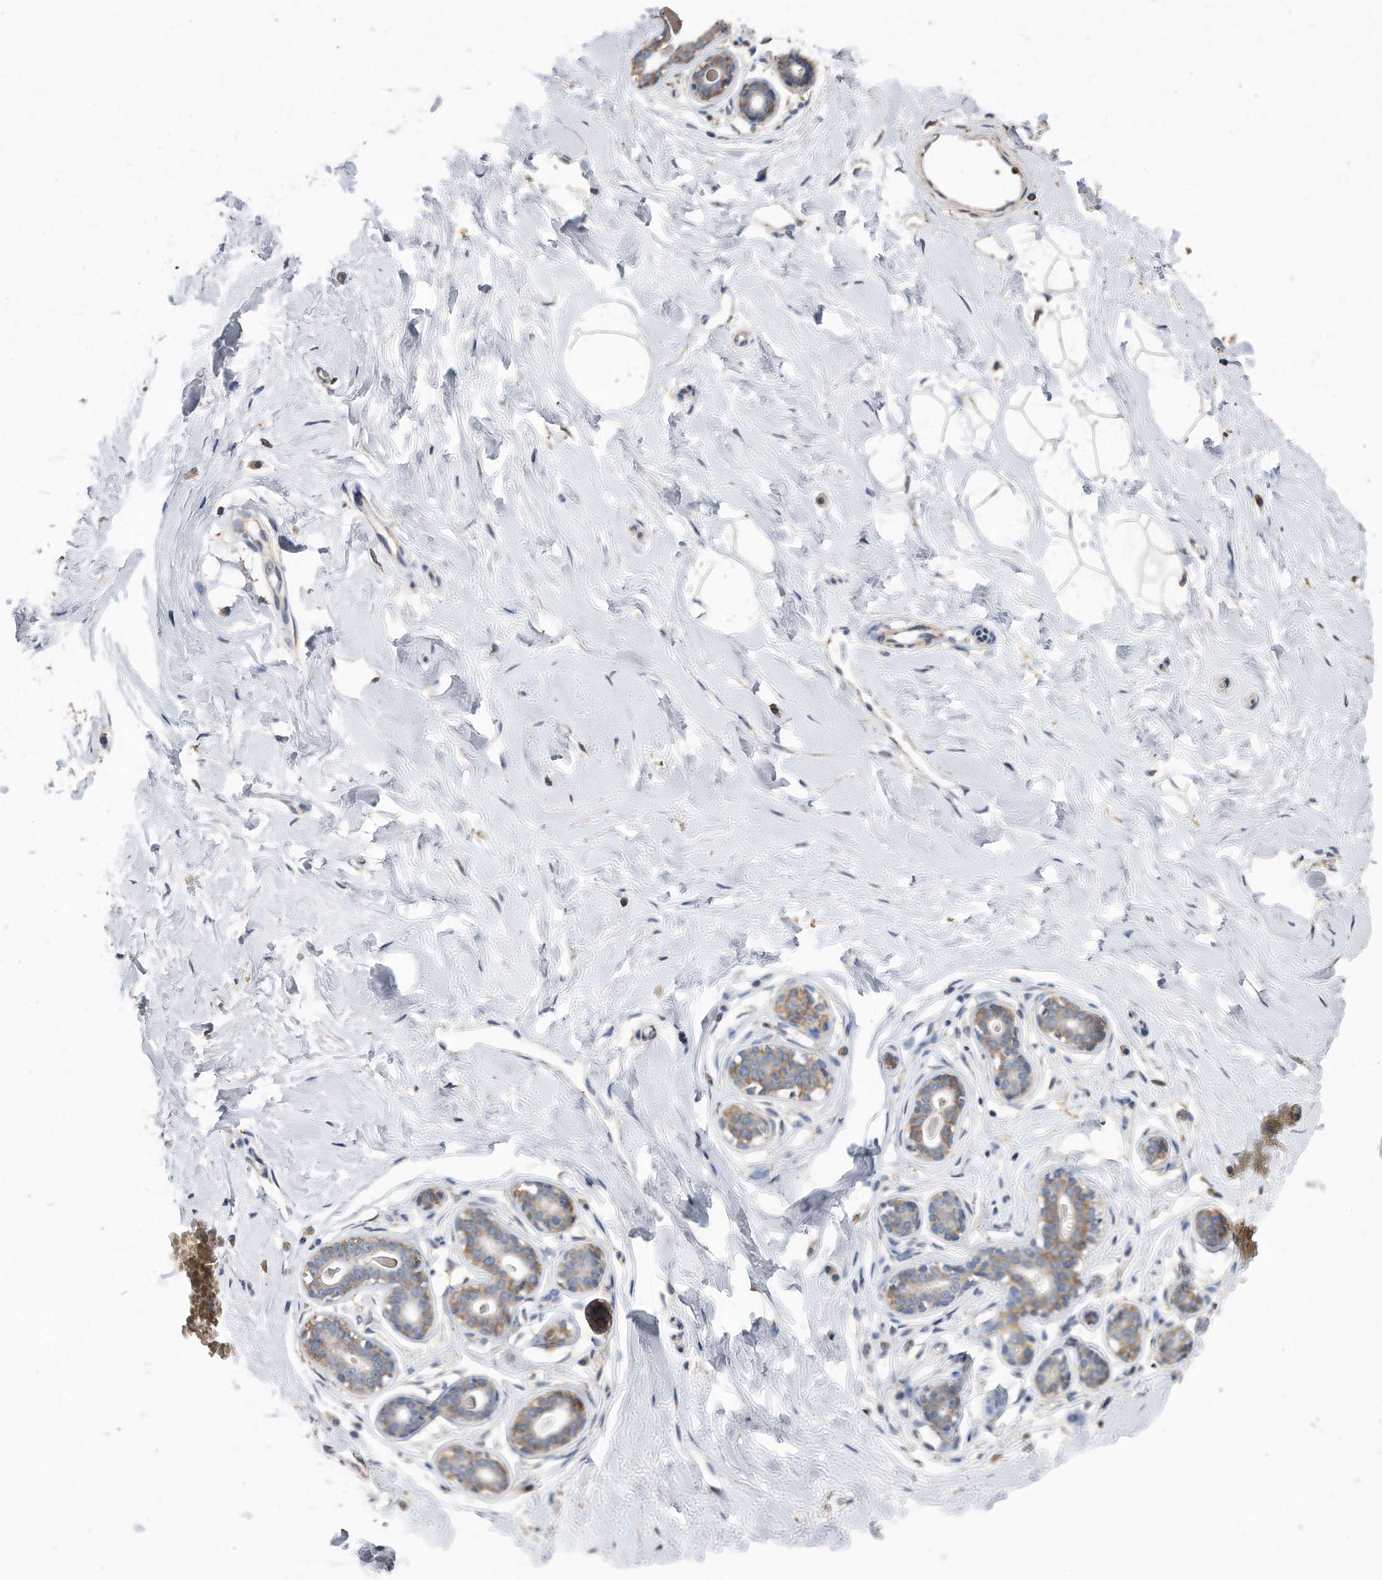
{"staining": {"intensity": "negative", "quantity": "none", "location": "none"}, "tissue": "breast", "cell_type": "Adipocytes", "image_type": "normal", "snomed": [{"axis": "morphology", "description": "Normal tissue, NOS"}, {"axis": "morphology", "description": "Adenoma, NOS"}, {"axis": "topography", "description": "Breast"}], "caption": "IHC histopathology image of benign breast stained for a protein (brown), which shows no positivity in adipocytes.", "gene": "CDCP1", "patient": {"sex": "female", "age": 23}}